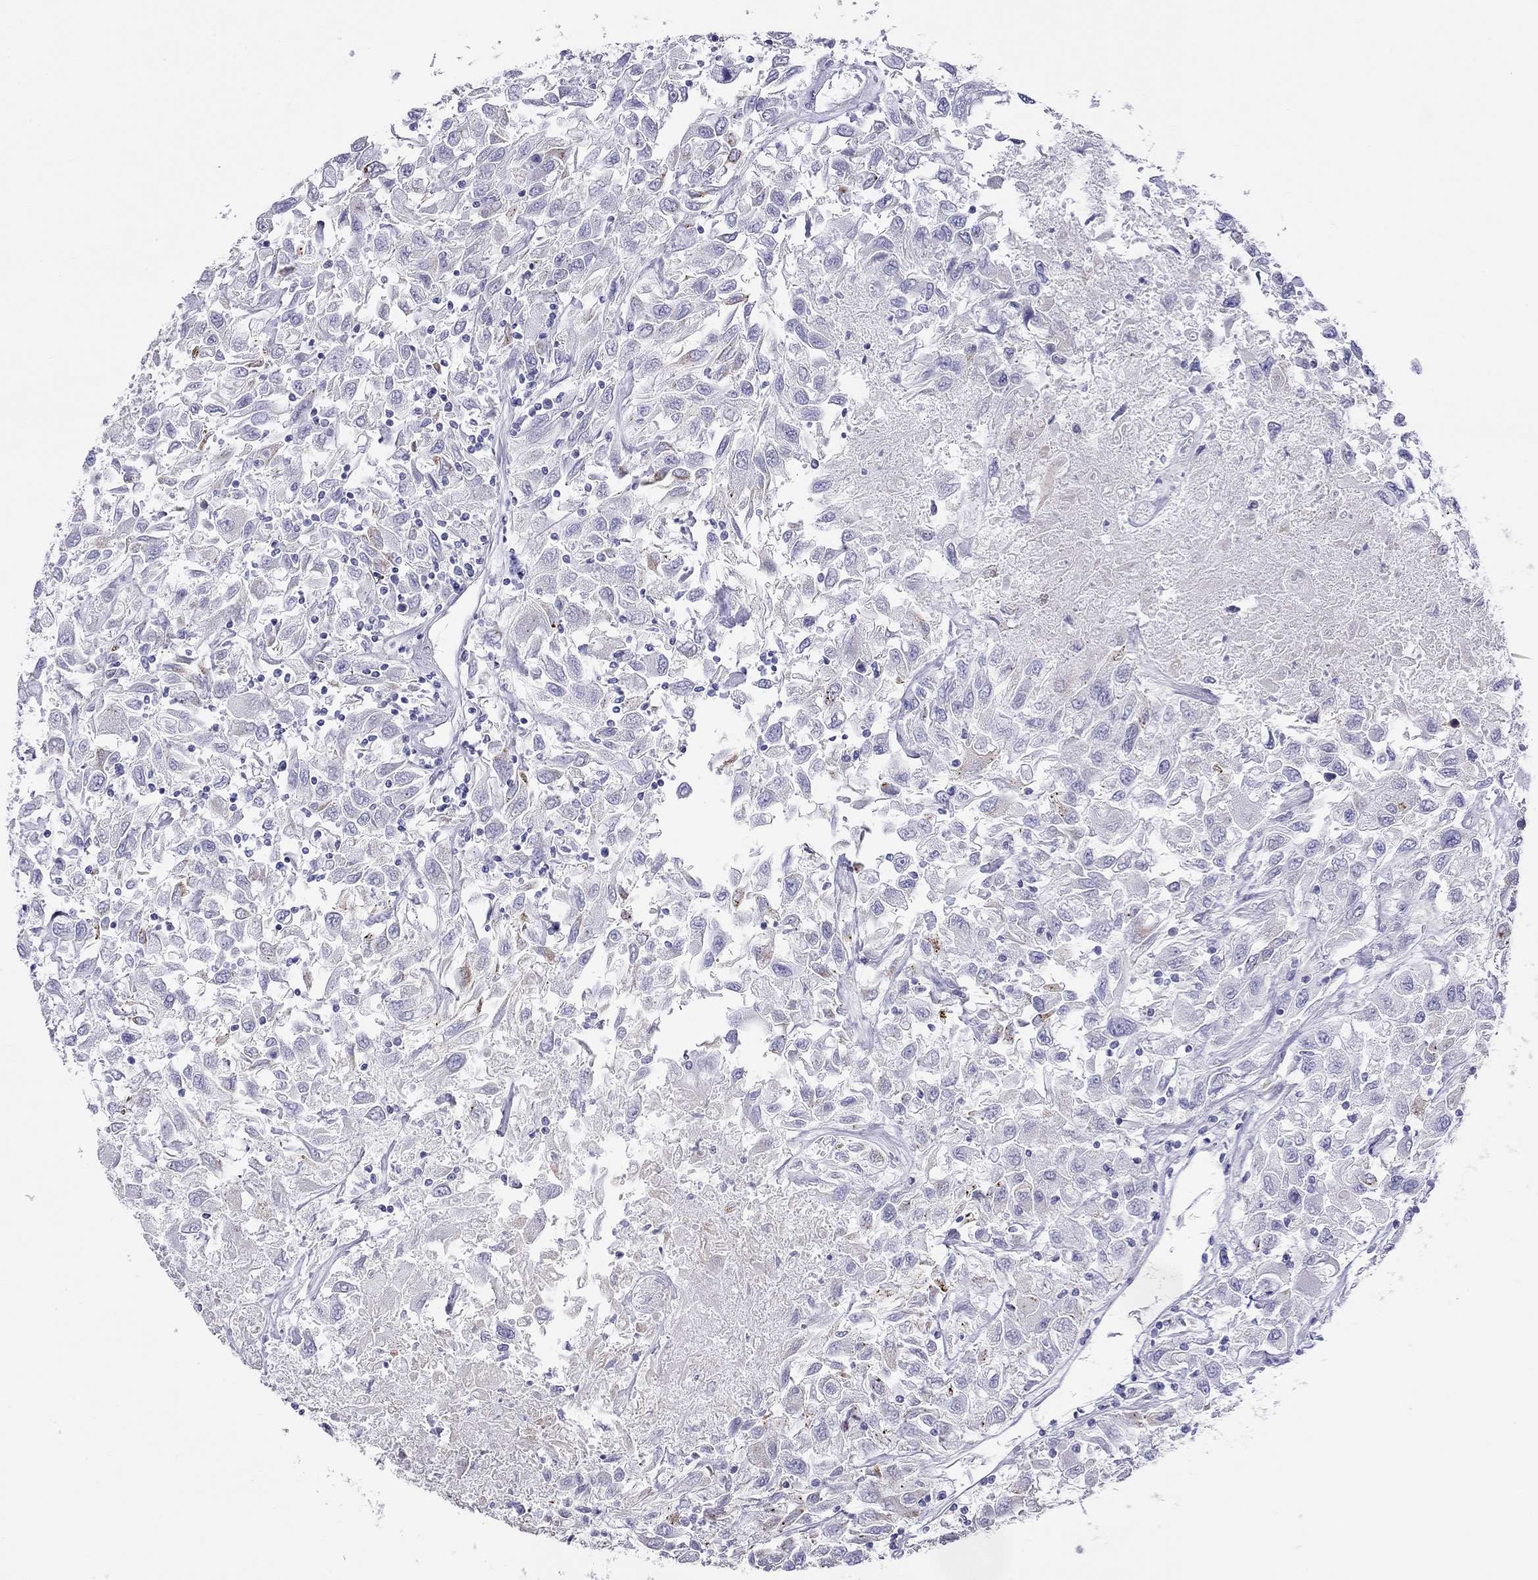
{"staining": {"intensity": "negative", "quantity": "none", "location": "none"}, "tissue": "renal cancer", "cell_type": "Tumor cells", "image_type": "cancer", "snomed": [{"axis": "morphology", "description": "Adenocarcinoma, NOS"}, {"axis": "topography", "description": "Kidney"}], "caption": "A photomicrograph of adenocarcinoma (renal) stained for a protein displays no brown staining in tumor cells. The staining is performed using DAB (3,3'-diaminobenzidine) brown chromogen with nuclei counter-stained in using hematoxylin.", "gene": "SLC46A2", "patient": {"sex": "female", "age": 76}}